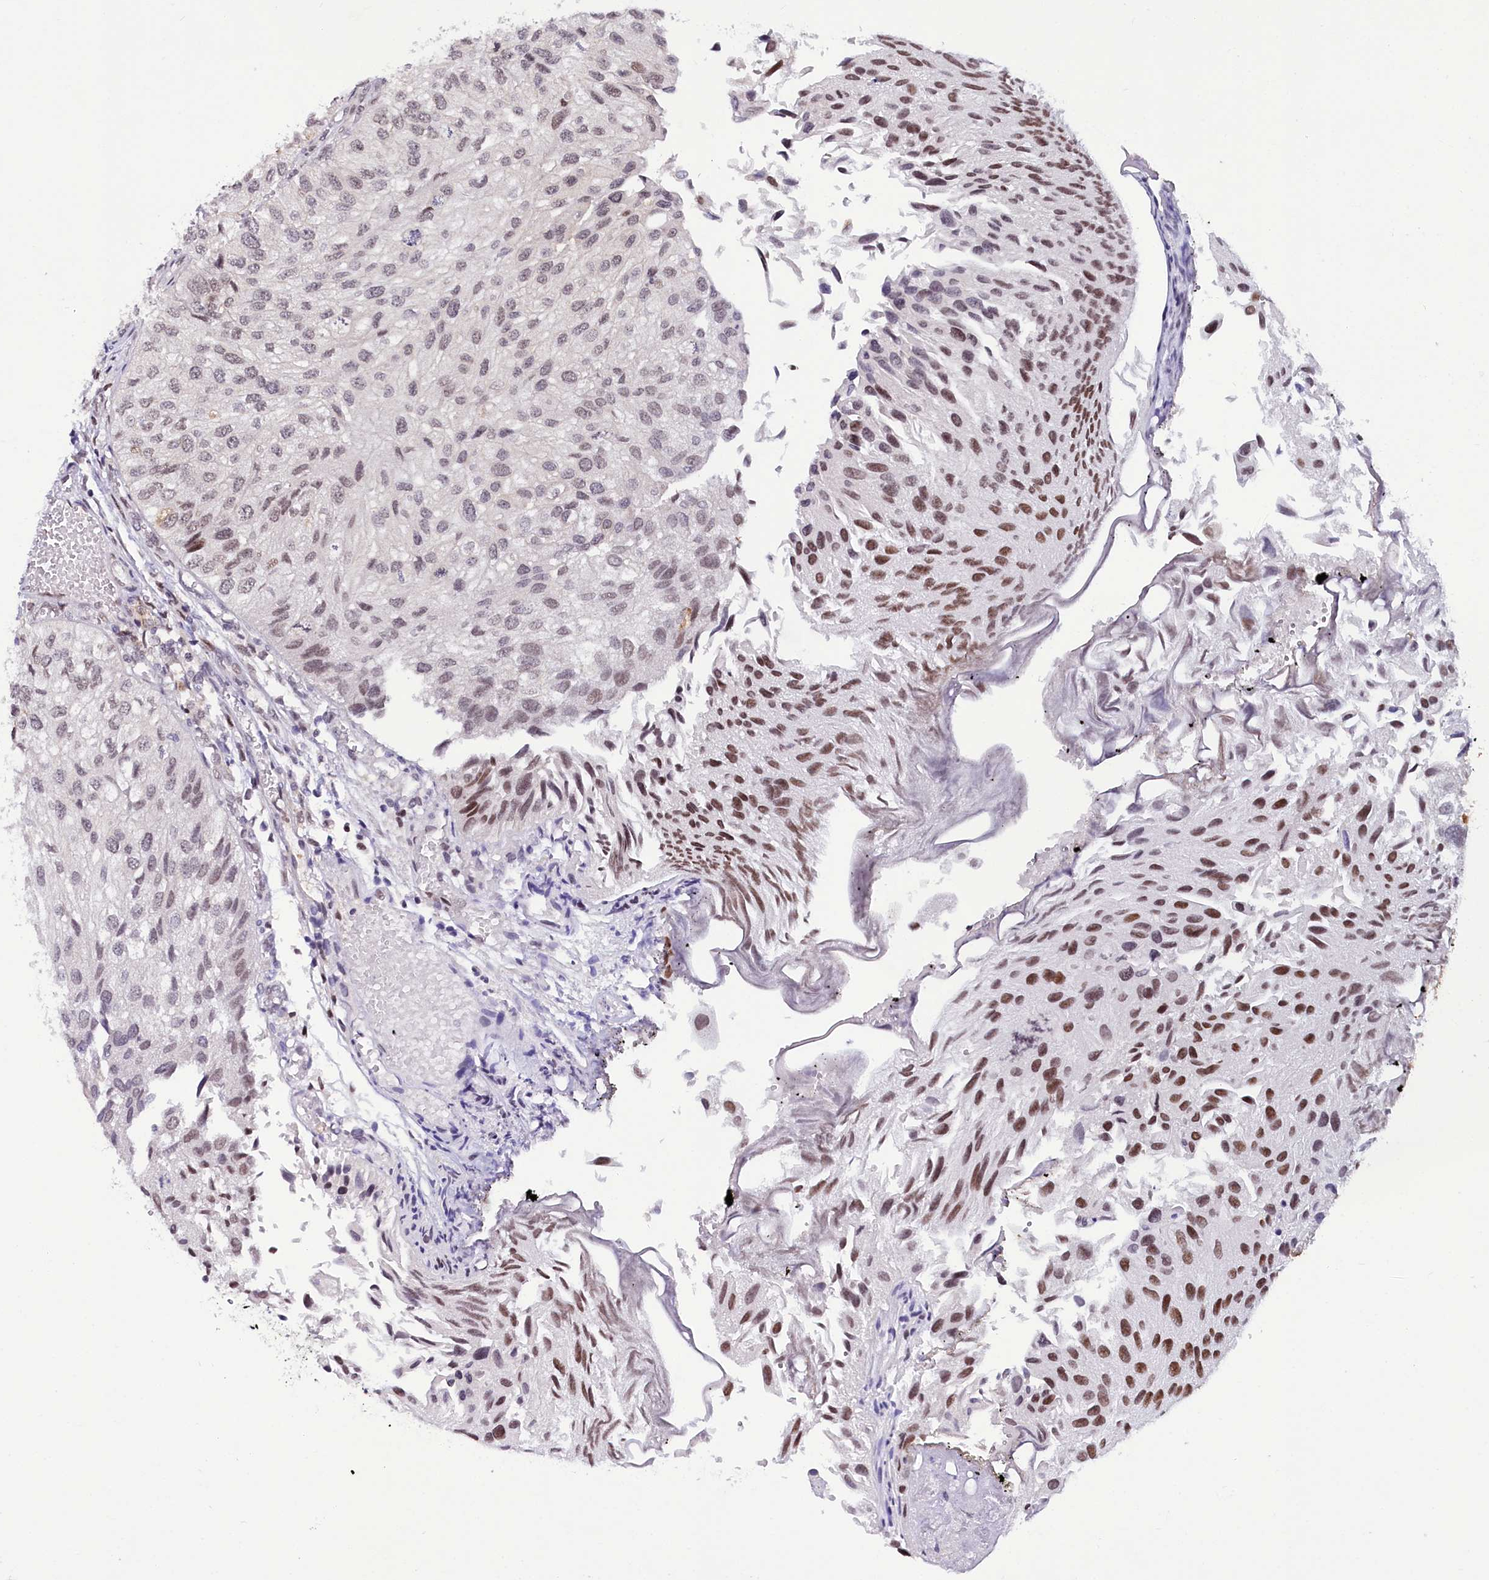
{"staining": {"intensity": "moderate", "quantity": "25%-75%", "location": "nuclear"}, "tissue": "urothelial cancer", "cell_type": "Tumor cells", "image_type": "cancer", "snomed": [{"axis": "morphology", "description": "Urothelial carcinoma, Low grade"}, {"axis": "topography", "description": "Urinary bladder"}], "caption": "The immunohistochemical stain labels moderate nuclear positivity in tumor cells of urothelial cancer tissue.", "gene": "SCAF11", "patient": {"sex": "female", "age": 89}}